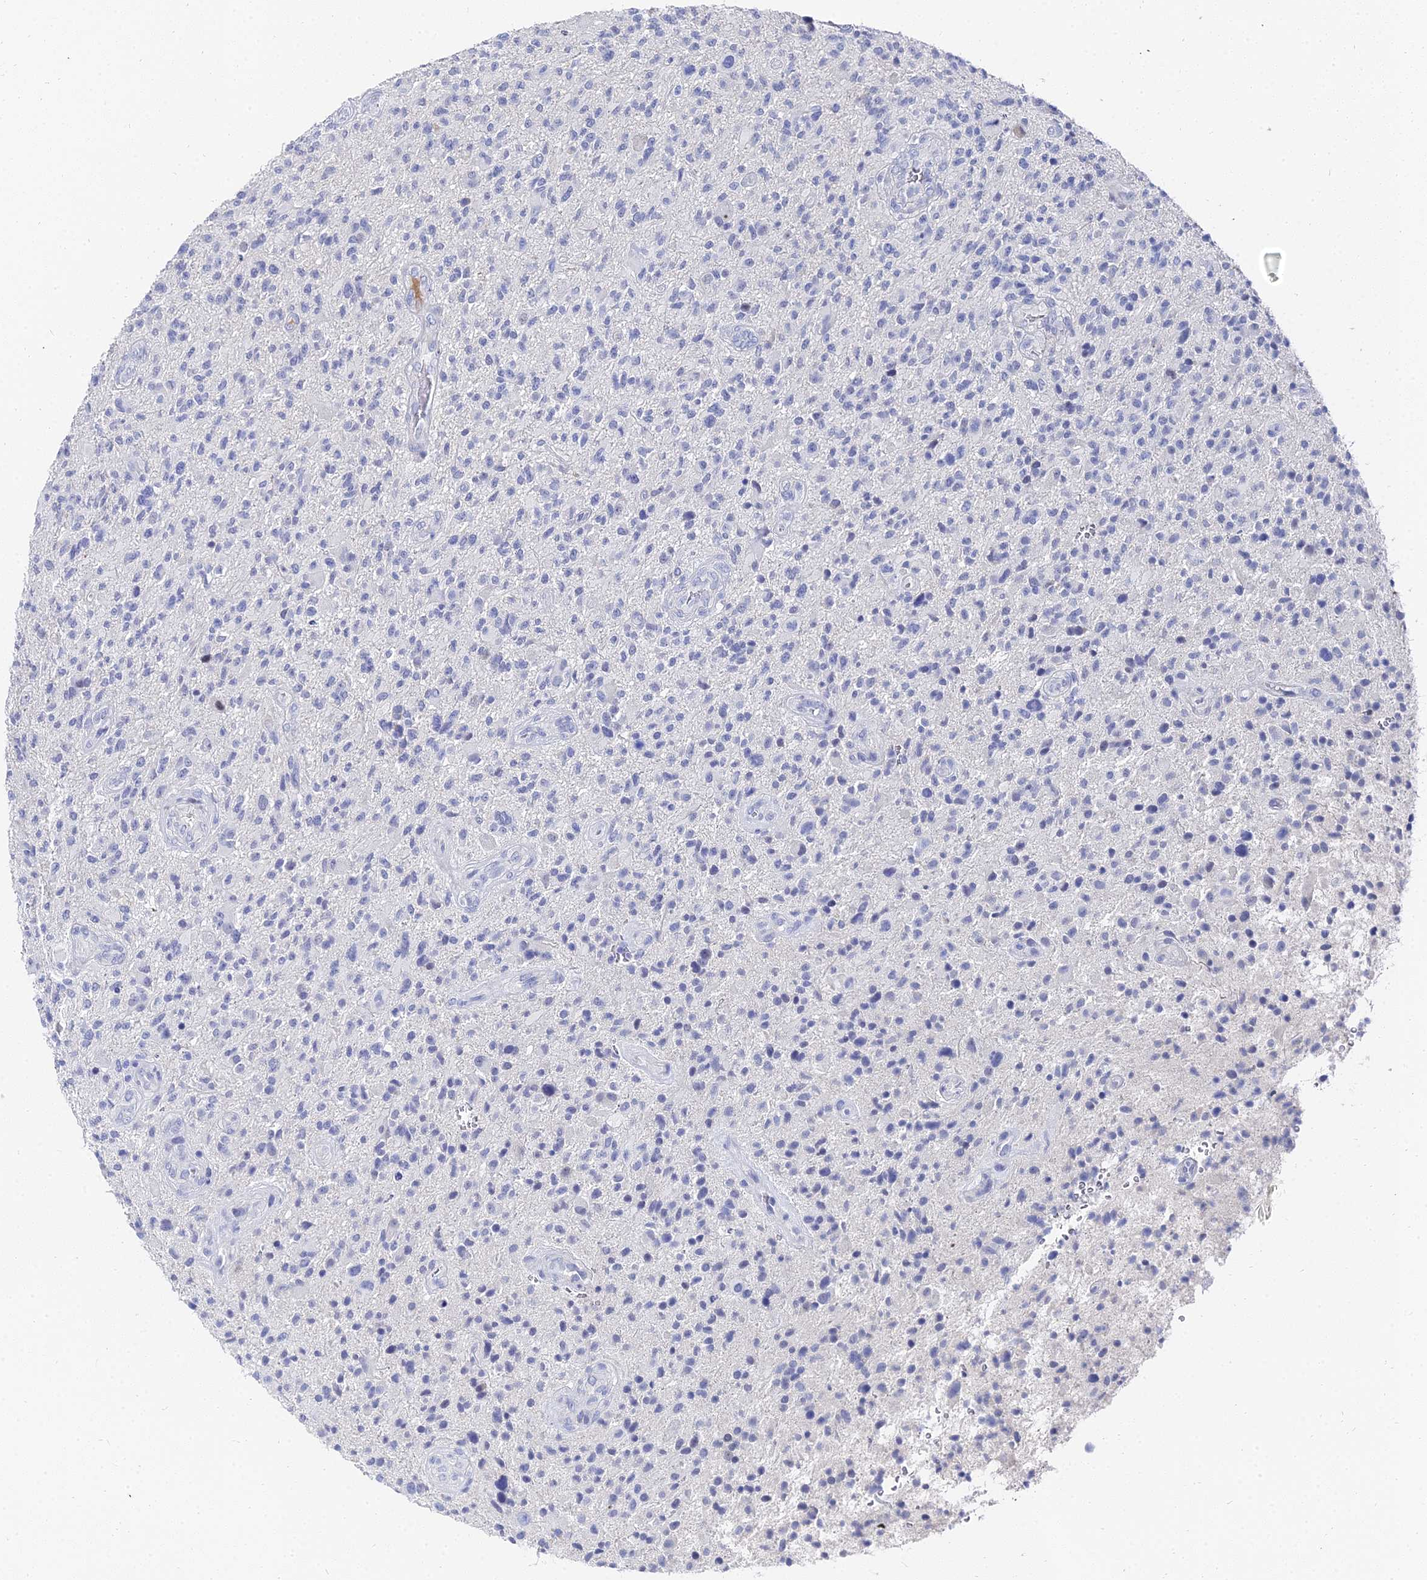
{"staining": {"intensity": "negative", "quantity": "none", "location": "none"}, "tissue": "glioma", "cell_type": "Tumor cells", "image_type": "cancer", "snomed": [{"axis": "morphology", "description": "Glioma, malignant, High grade"}, {"axis": "topography", "description": "Brain"}], "caption": "High power microscopy photomicrograph of an immunohistochemistry photomicrograph of glioma, revealing no significant expression in tumor cells.", "gene": "KRT17", "patient": {"sex": "male", "age": 47}}